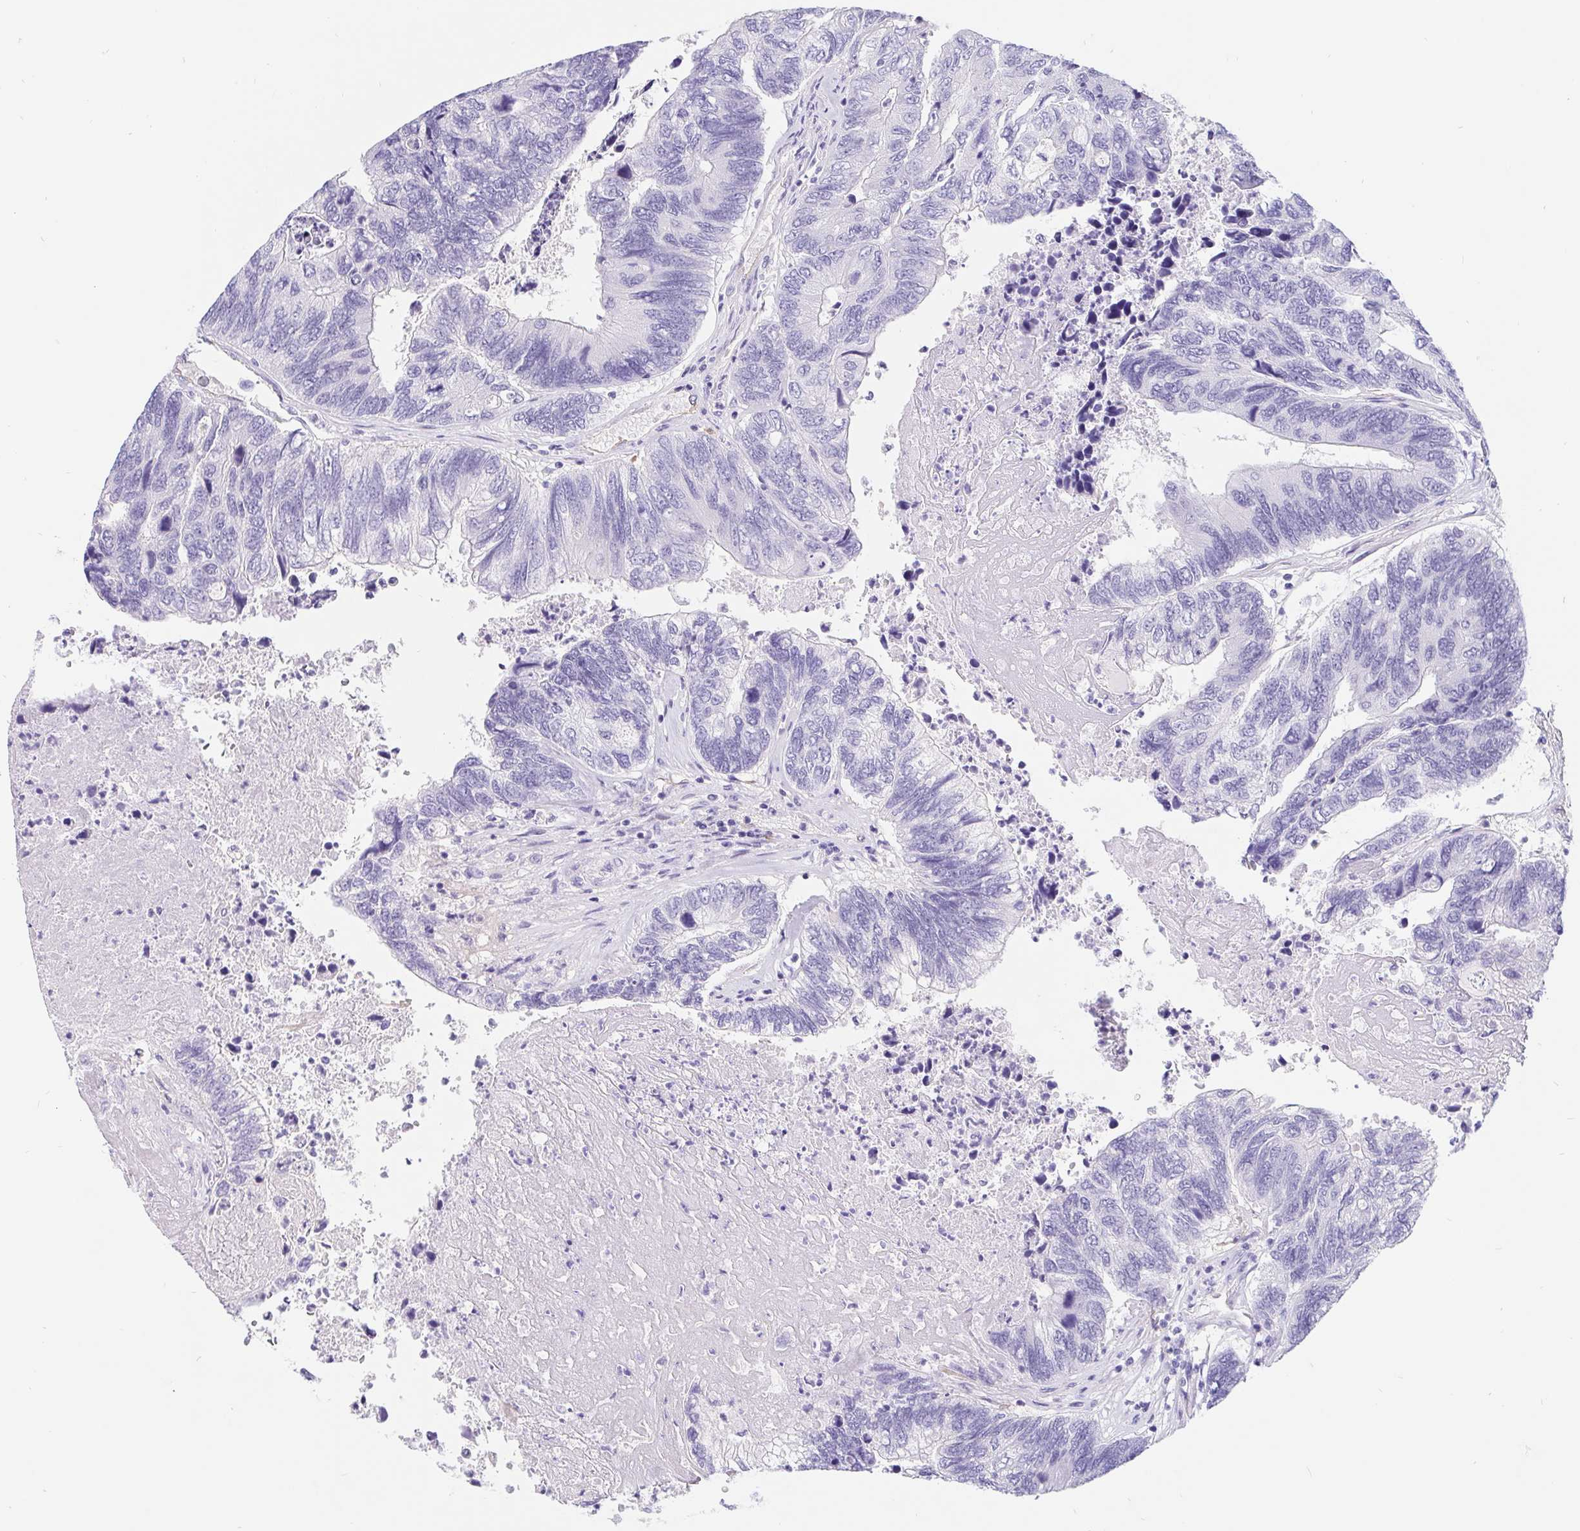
{"staining": {"intensity": "negative", "quantity": "none", "location": "none"}, "tissue": "colorectal cancer", "cell_type": "Tumor cells", "image_type": "cancer", "snomed": [{"axis": "morphology", "description": "Adenocarcinoma, NOS"}, {"axis": "topography", "description": "Colon"}], "caption": "Tumor cells are negative for brown protein staining in colorectal cancer. Nuclei are stained in blue.", "gene": "LIMCH1", "patient": {"sex": "female", "age": 67}}